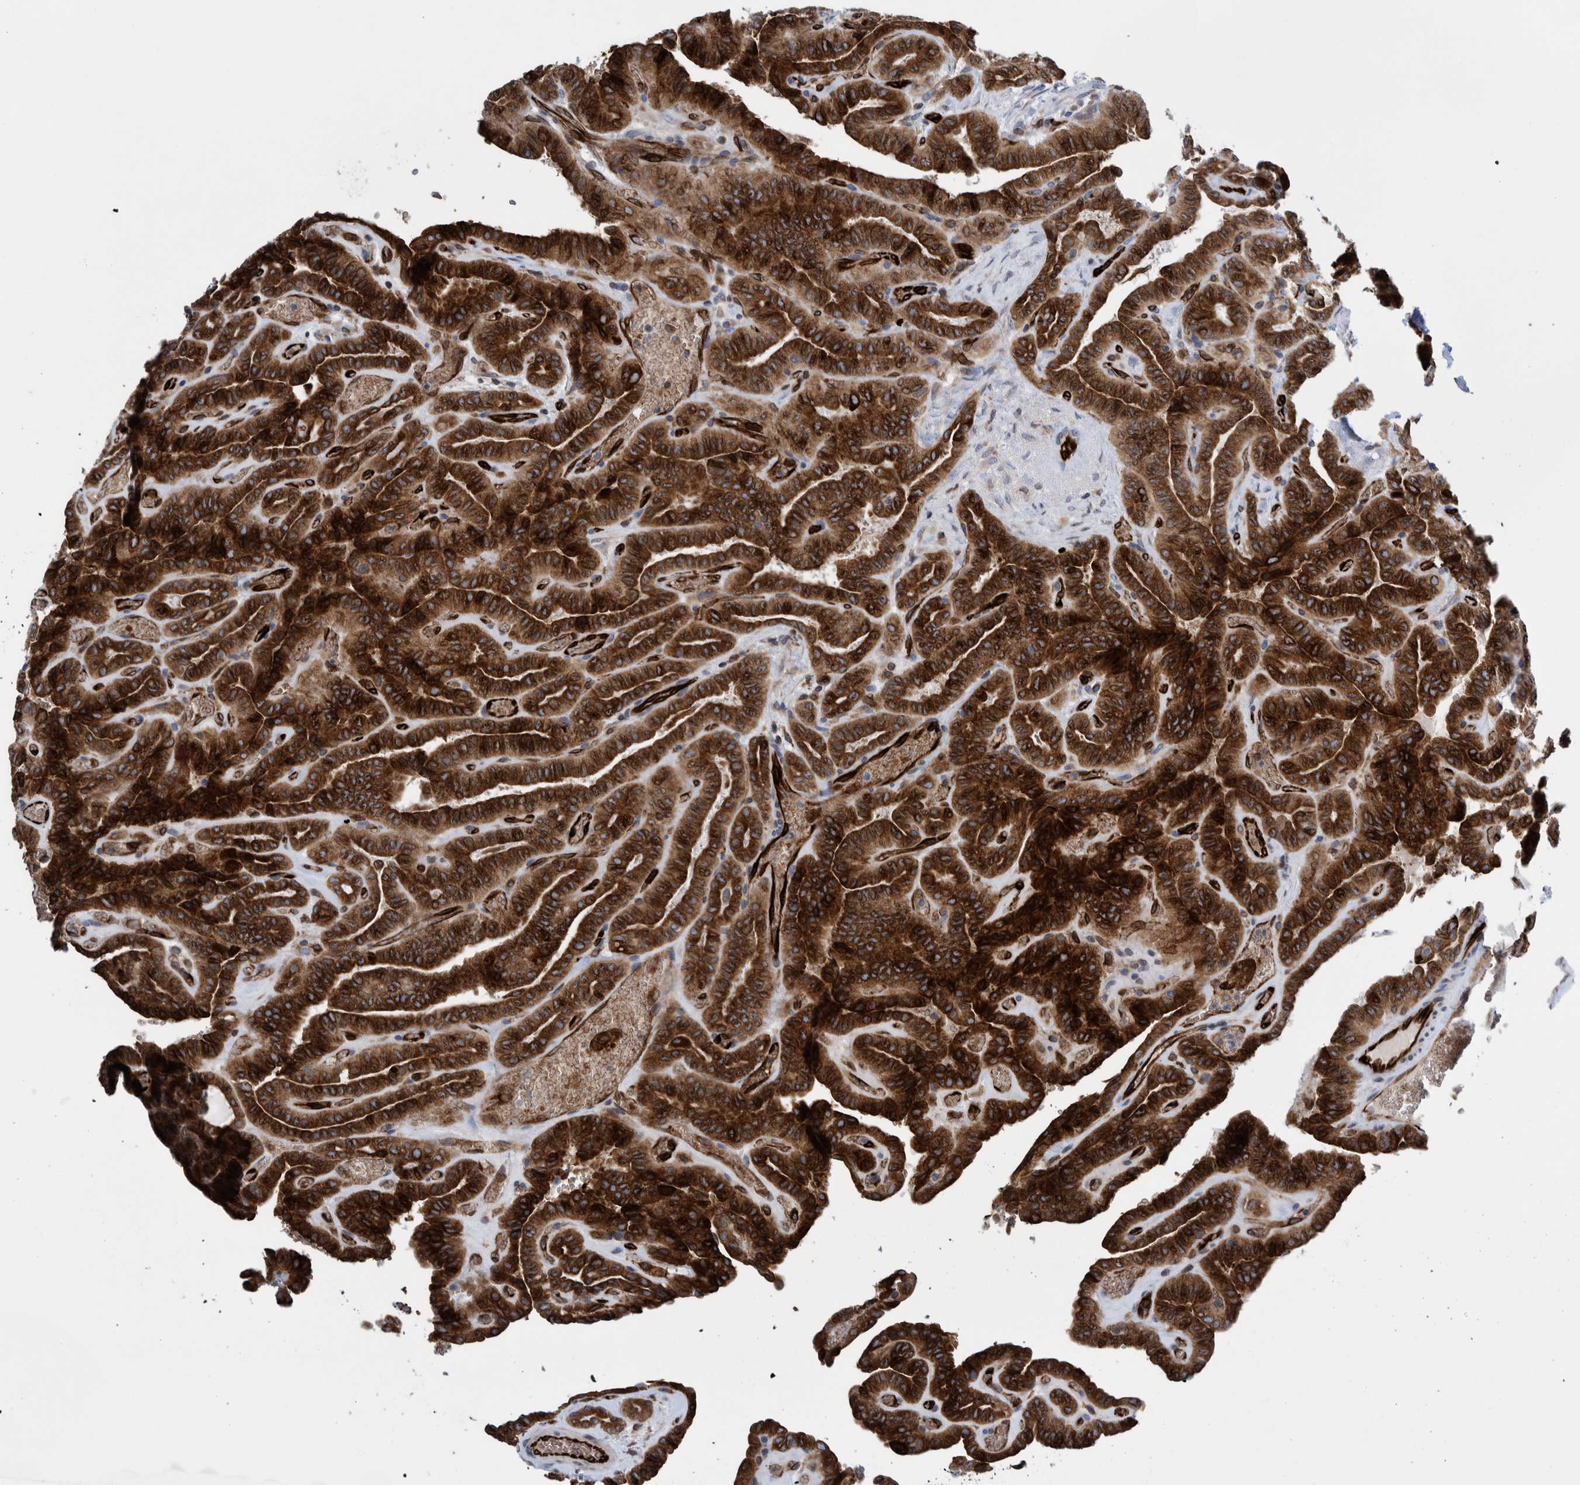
{"staining": {"intensity": "strong", "quantity": ">75%", "location": "cytoplasmic/membranous"}, "tissue": "thyroid cancer", "cell_type": "Tumor cells", "image_type": "cancer", "snomed": [{"axis": "morphology", "description": "Papillary adenocarcinoma, NOS"}, {"axis": "topography", "description": "Thyroid gland"}], "caption": "Approximately >75% of tumor cells in thyroid cancer exhibit strong cytoplasmic/membranous protein staining as visualized by brown immunohistochemical staining.", "gene": "THEM6", "patient": {"sex": "male", "age": 77}}